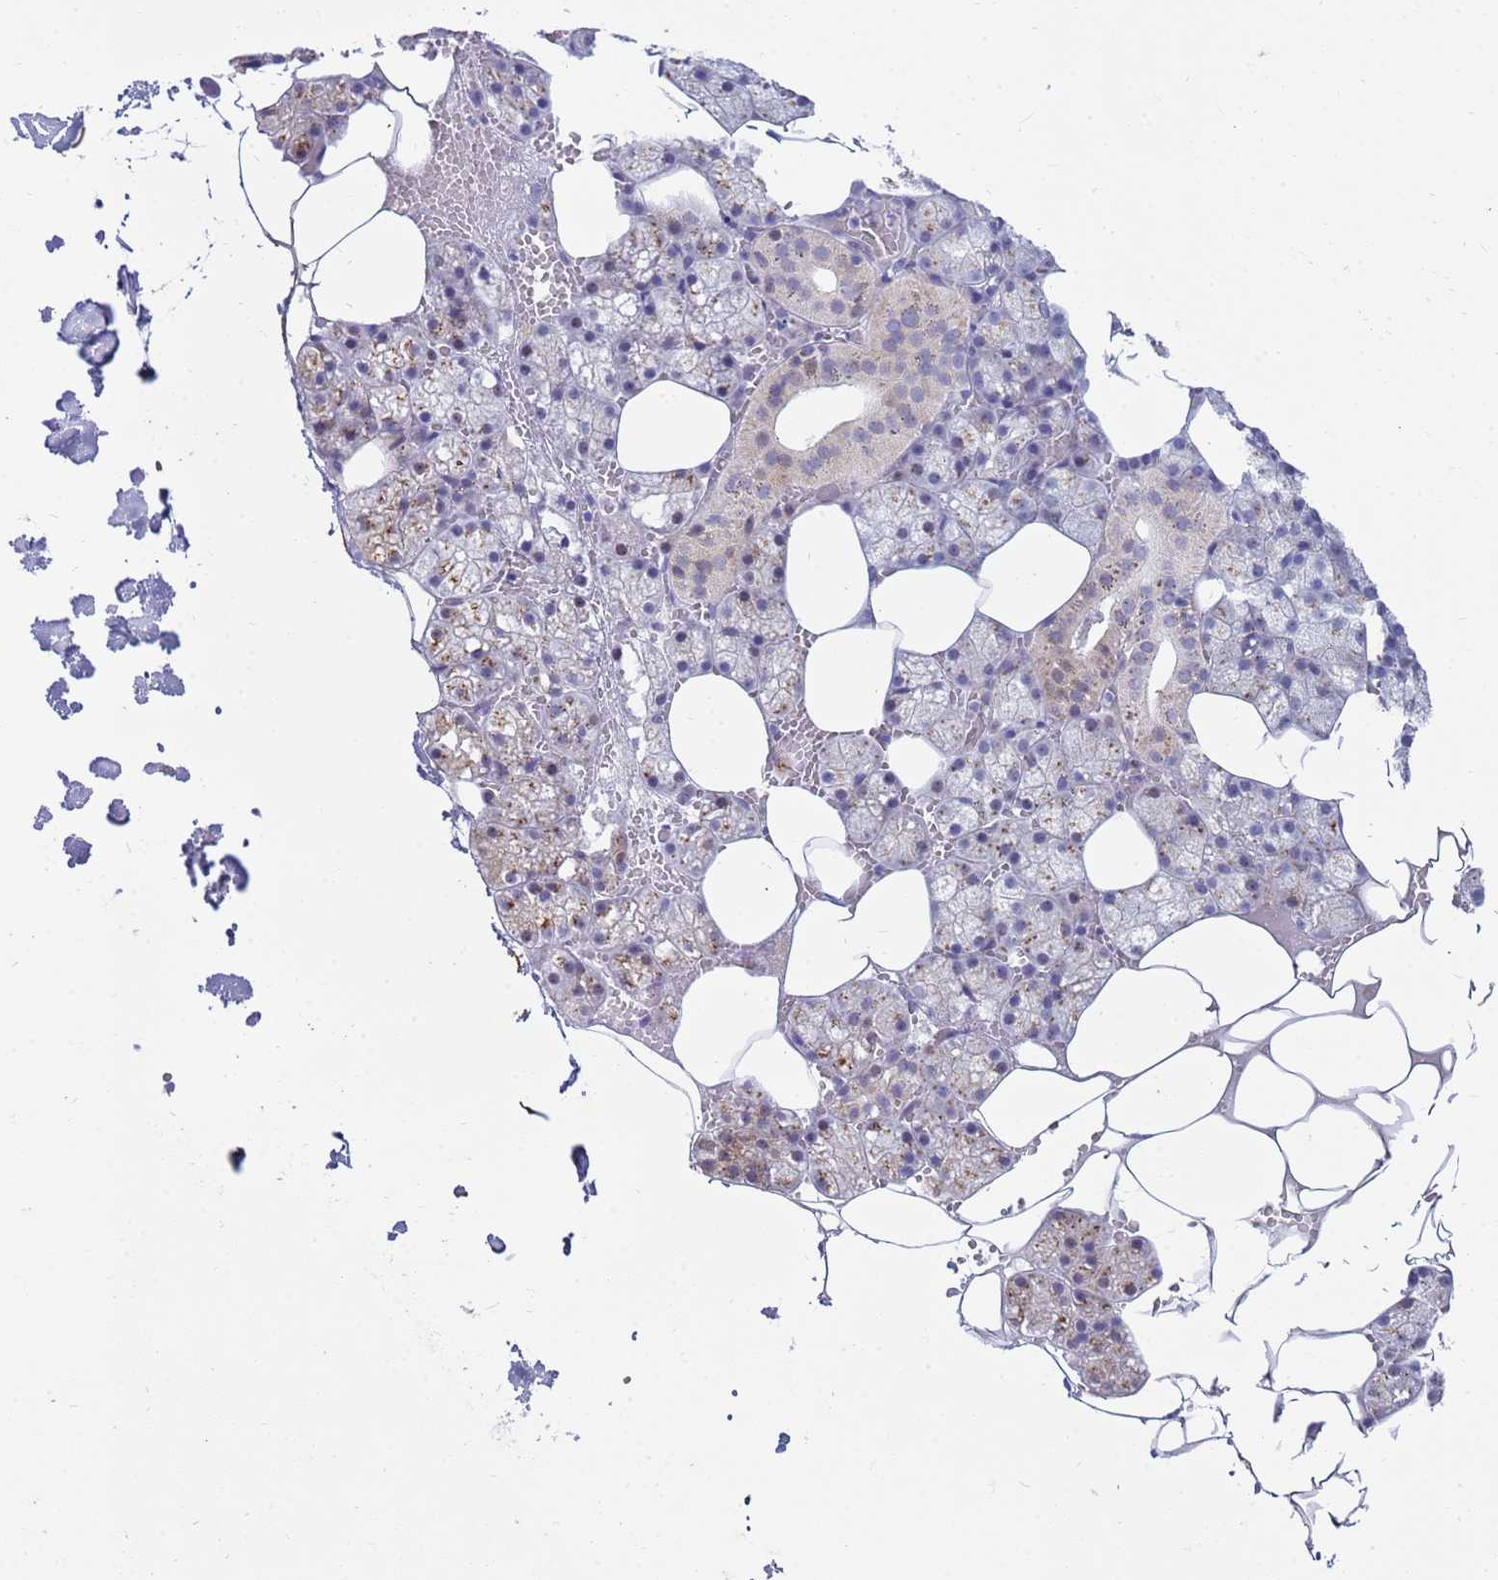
{"staining": {"intensity": "weak", "quantity": "<25%", "location": "nuclear"}, "tissue": "salivary gland", "cell_type": "Glandular cells", "image_type": "normal", "snomed": [{"axis": "morphology", "description": "Normal tissue, NOS"}, {"axis": "topography", "description": "Salivary gland"}], "caption": "A high-resolution image shows IHC staining of normal salivary gland, which demonstrates no significant positivity in glandular cells. (DAB immunohistochemistry (IHC) with hematoxylin counter stain).", "gene": "LRATD1", "patient": {"sex": "male", "age": 62}}